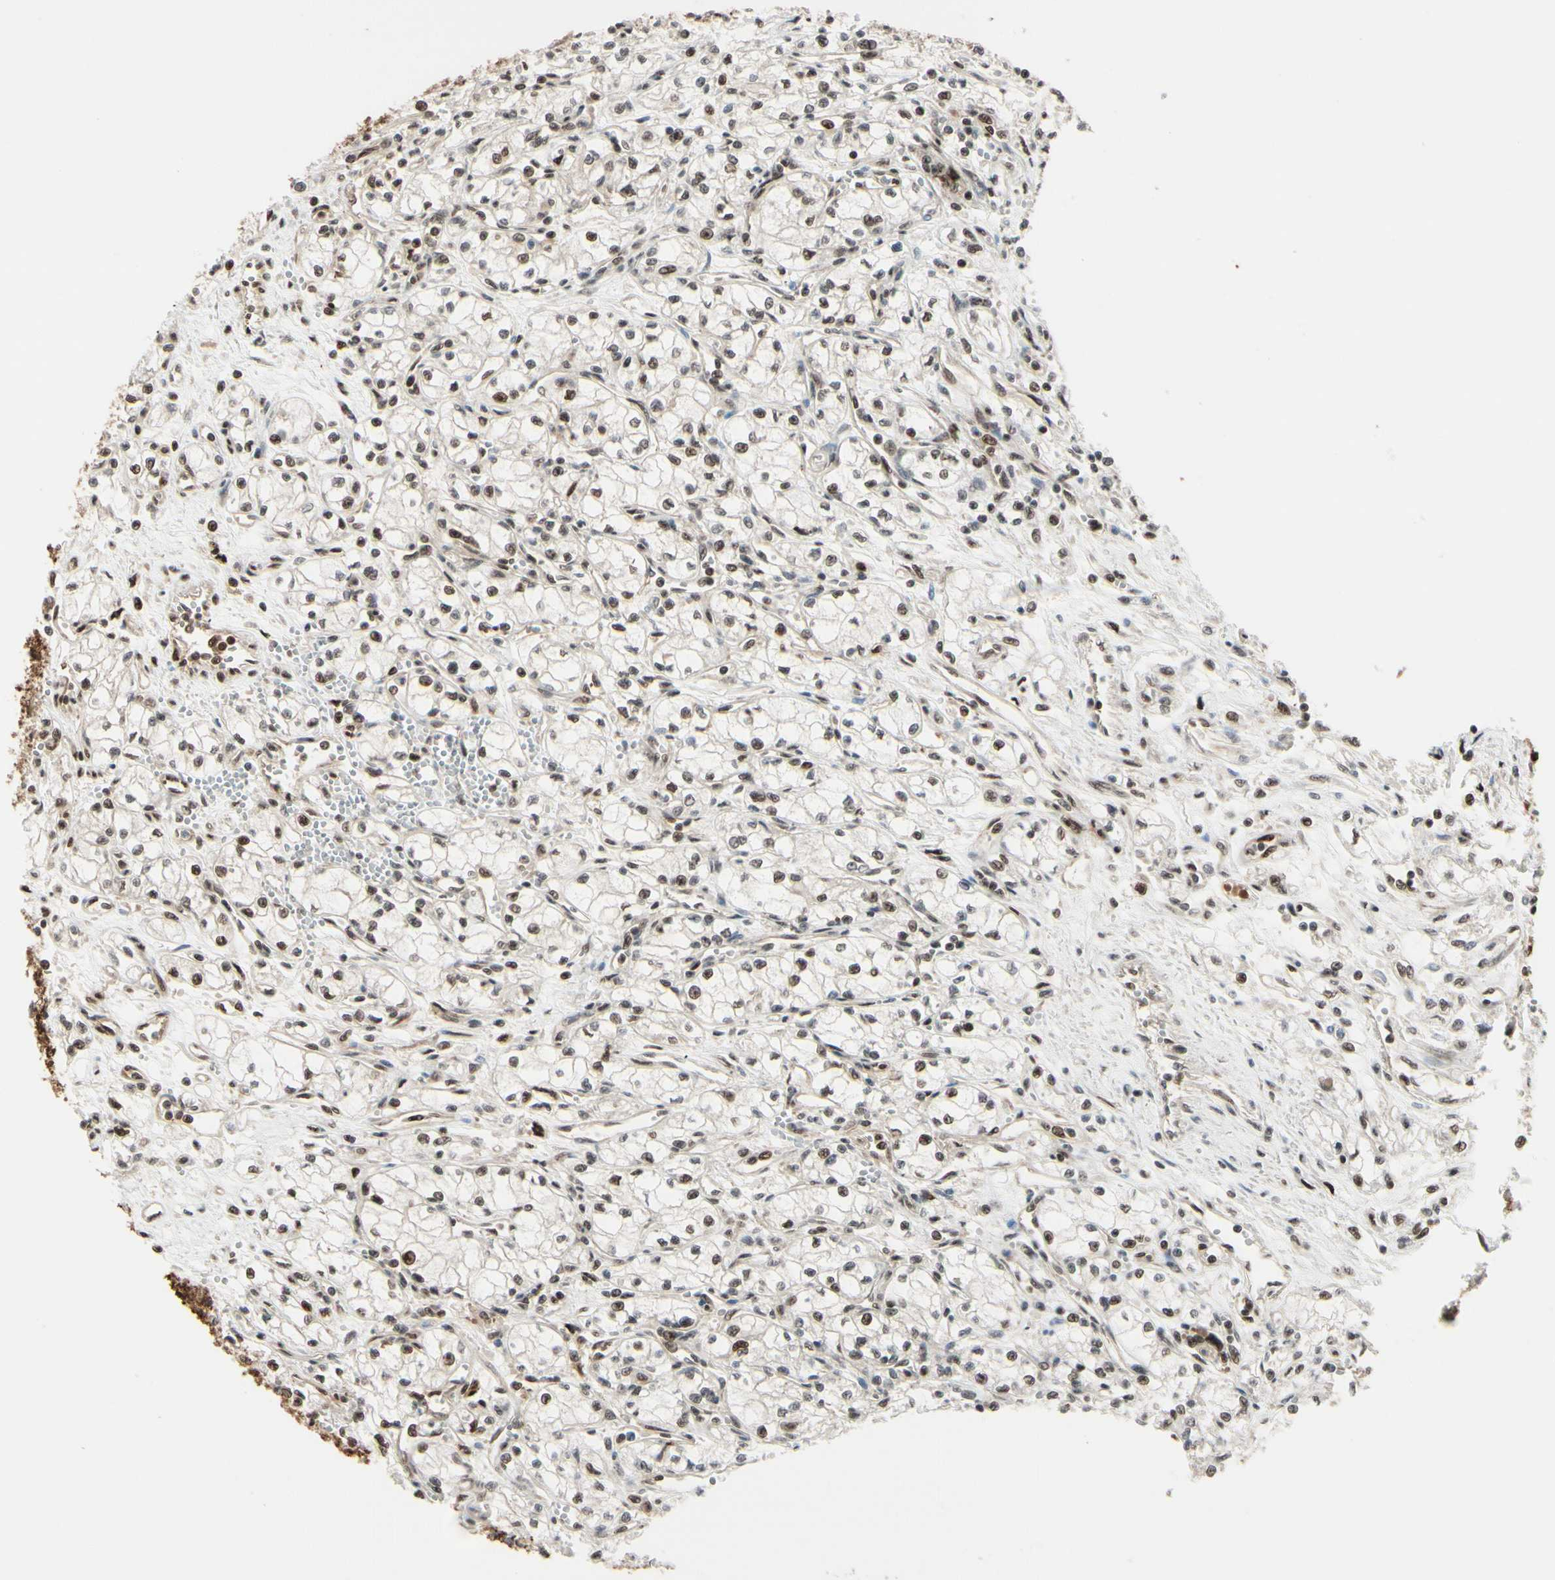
{"staining": {"intensity": "strong", "quantity": ">75%", "location": "cytoplasmic/membranous,nuclear"}, "tissue": "renal cancer", "cell_type": "Tumor cells", "image_type": "cancer", "snomed": [{"axis": "morphology", "description": "Normal tissue, NOS"}, {"axis": "morphology", "description": "Adenocarcinoma, NOS"}, {"axis": "topography", "description": "Kidney"}], "caption": "This image exhibits IHC staining of human adenocarcinoma (renal), with high strong cytoplasmic/membranous and nuclear positivity in about >75% of tumor cells.", "gene": "HSF1", "patient": {"sex": "male", "age": 59}}